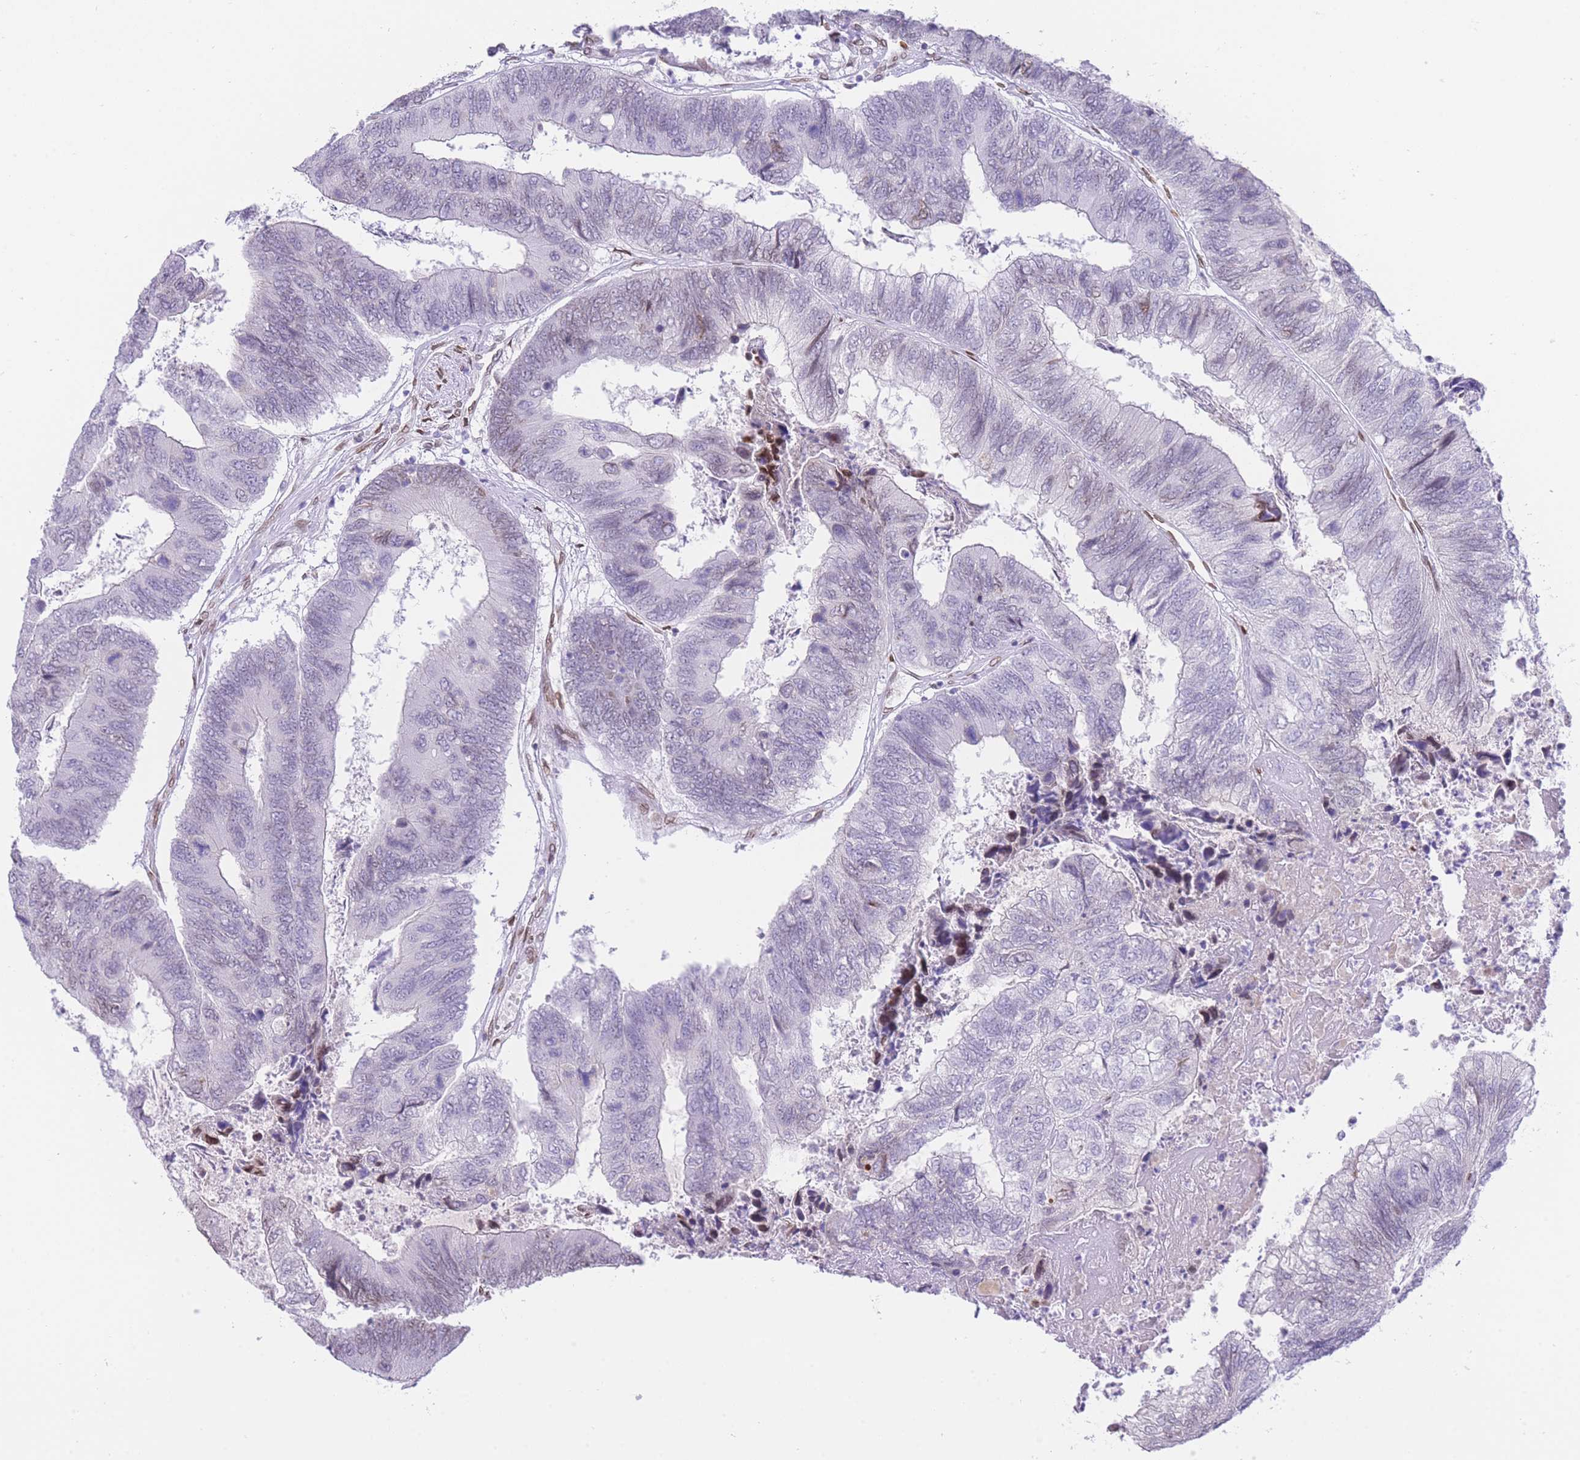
{"staining": {"intensity": "weak", "quantity": "<25%", "location": "nuclear"}, "tissue": "colorectal cancer", "cell_type": "Tumor cells", "image_type": "cancer", "snomed": [{"axis": "morphology", "description": "Adenocarcinoma, NOS"}, {"axis": "topography", "description": "Colon"}], "caption": "Tumor cells show no significant protein positivity in adenocarcinoma (colorectal).", "gene": "OR10AD1", "patient": {"sex": "female", "age": 67}}